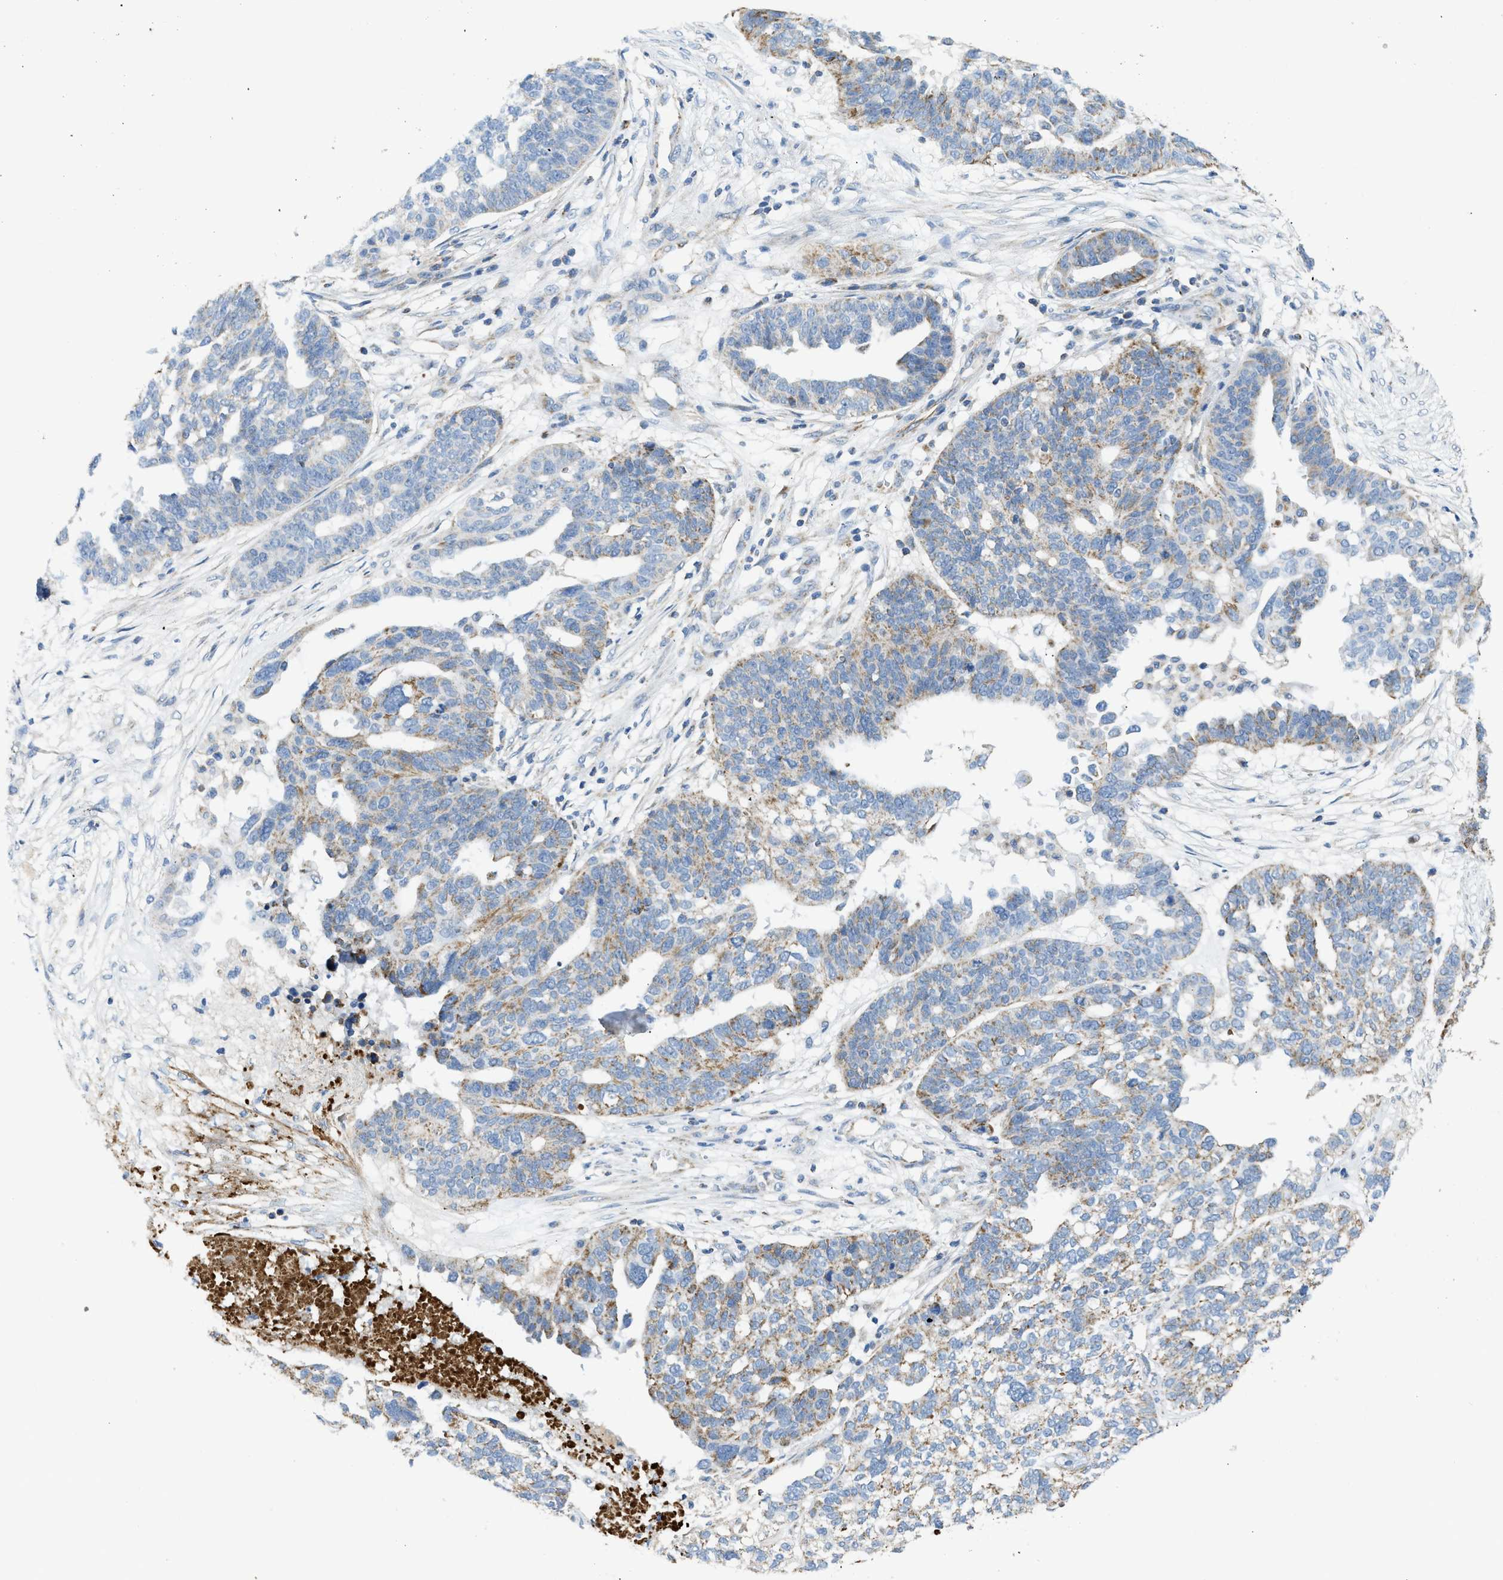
{"staining": {"intensity": "moderate", "quantity": "<25%", "location": "cytoplasmic/membranous"}, "tissue": "ovarian cancer", "cell_type": "Tumor cells", "image_type": "cancer", "snomed": [{"axis": "morphology", "description": "Cystadenocarcinoma, serous, NOS"}, {"axis": "topography", "description": "Ovary"}], "caption": "Ovarian cancer (serous cystadenocarcinoma) stained with a brown dye displays moderate cytoplasmic/membranous positive expression in approximately <25% of tumor cells.", "gene": "GOT2", "patient": {"sex": "female", "age": 59}}